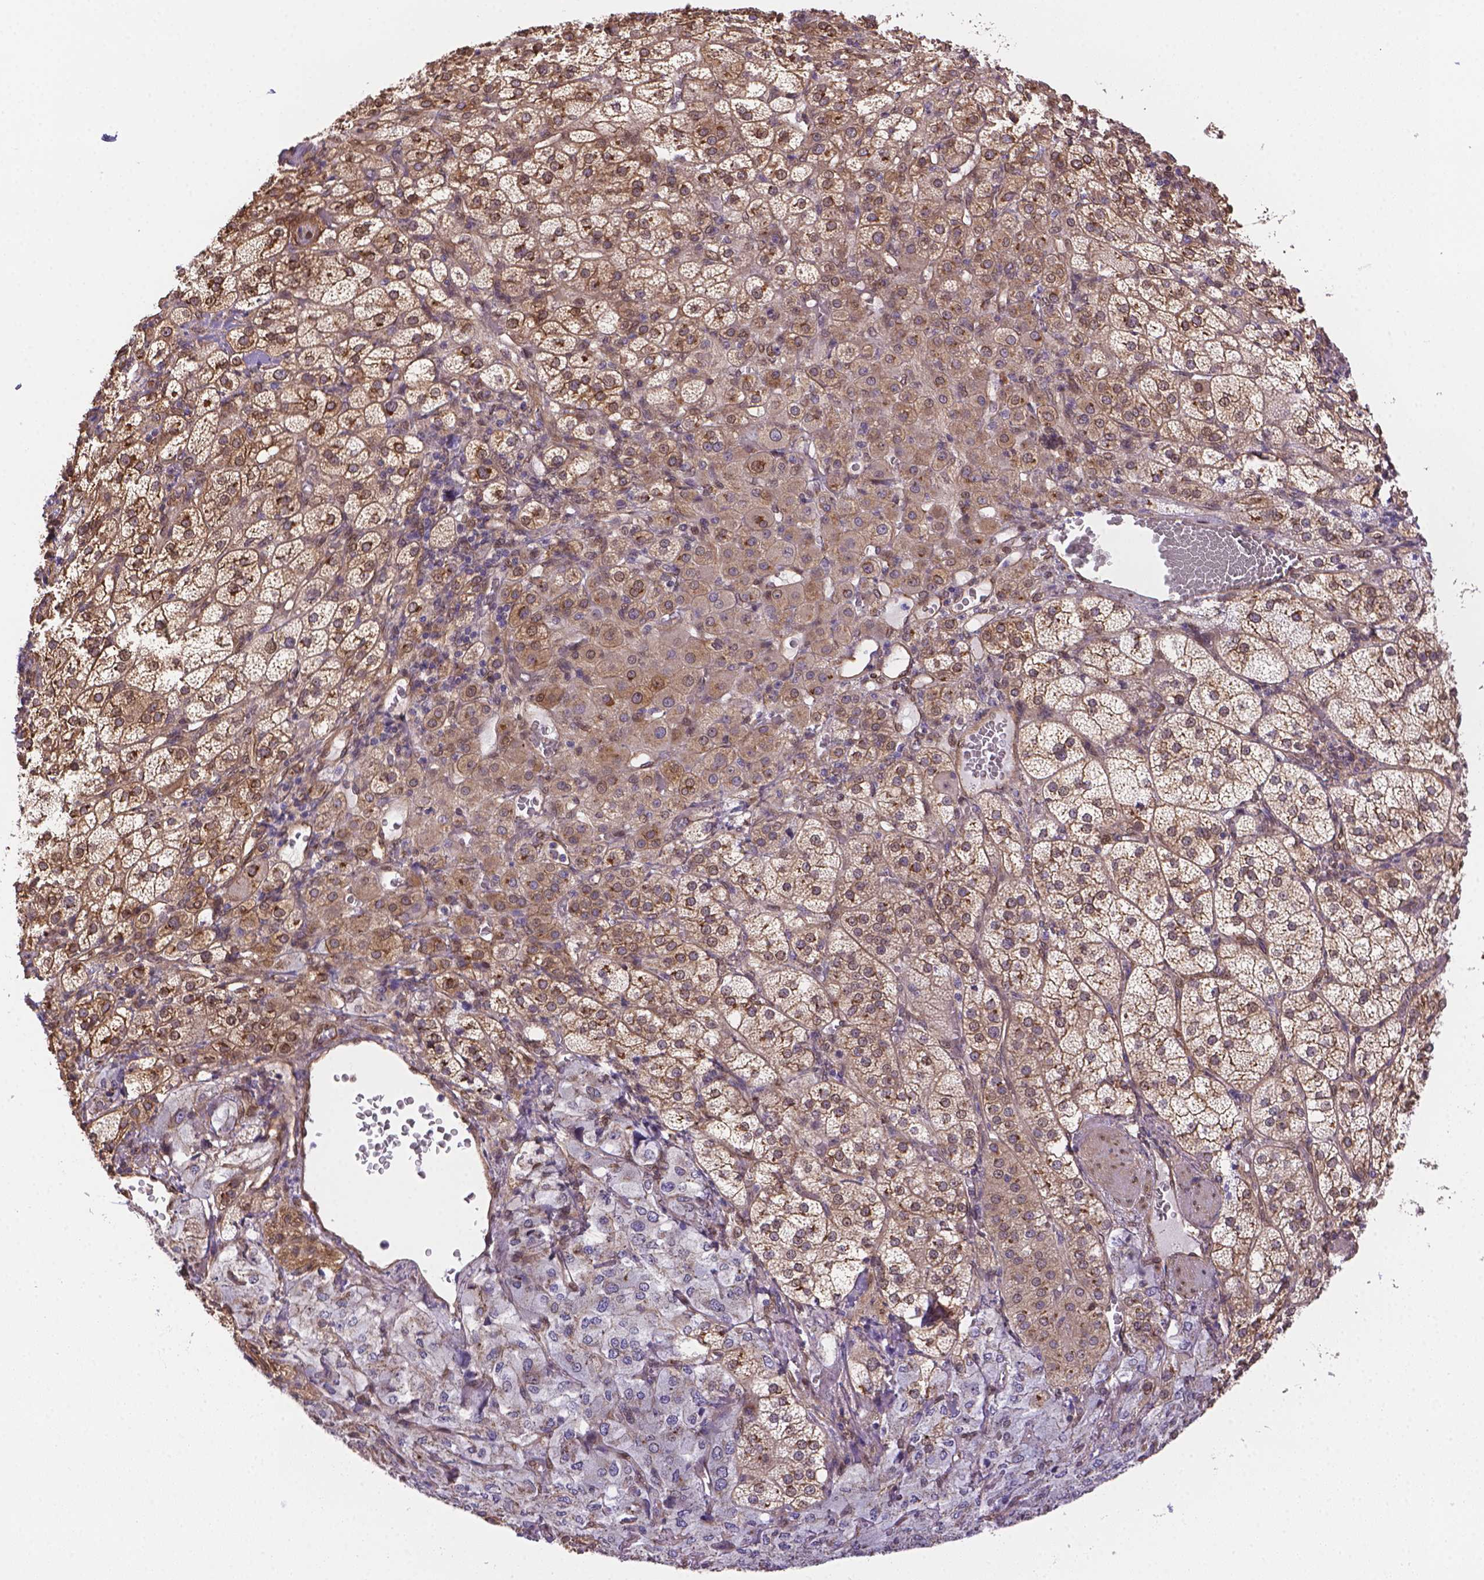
{"staining": {"intensity": "moderate", "quantity": ">75%", "location": "cytoplasmic/membranous"}, "tissue": "adrenal gland", "cell_type": "Glandular cells", "image_type": "normal", "snomed": [{"axis": "morphology", "description": "Normal tissue, NOS"}, {"axis": "topography", "description": "Adrenal gland"}], "caption": "Protein expression analysis of normal human adrenal gland reveals moderate cytoplasmic/membranous positivity in about >75% of glandular cells. The staining is performed using DAB (3,3'-diaminobenzidine) brown chromogen to label protein expression. The nuclei are counter-stained blue using hematoxylin.", "gene": "YAP1", "patient": {"sex": "female", "age": 60}}